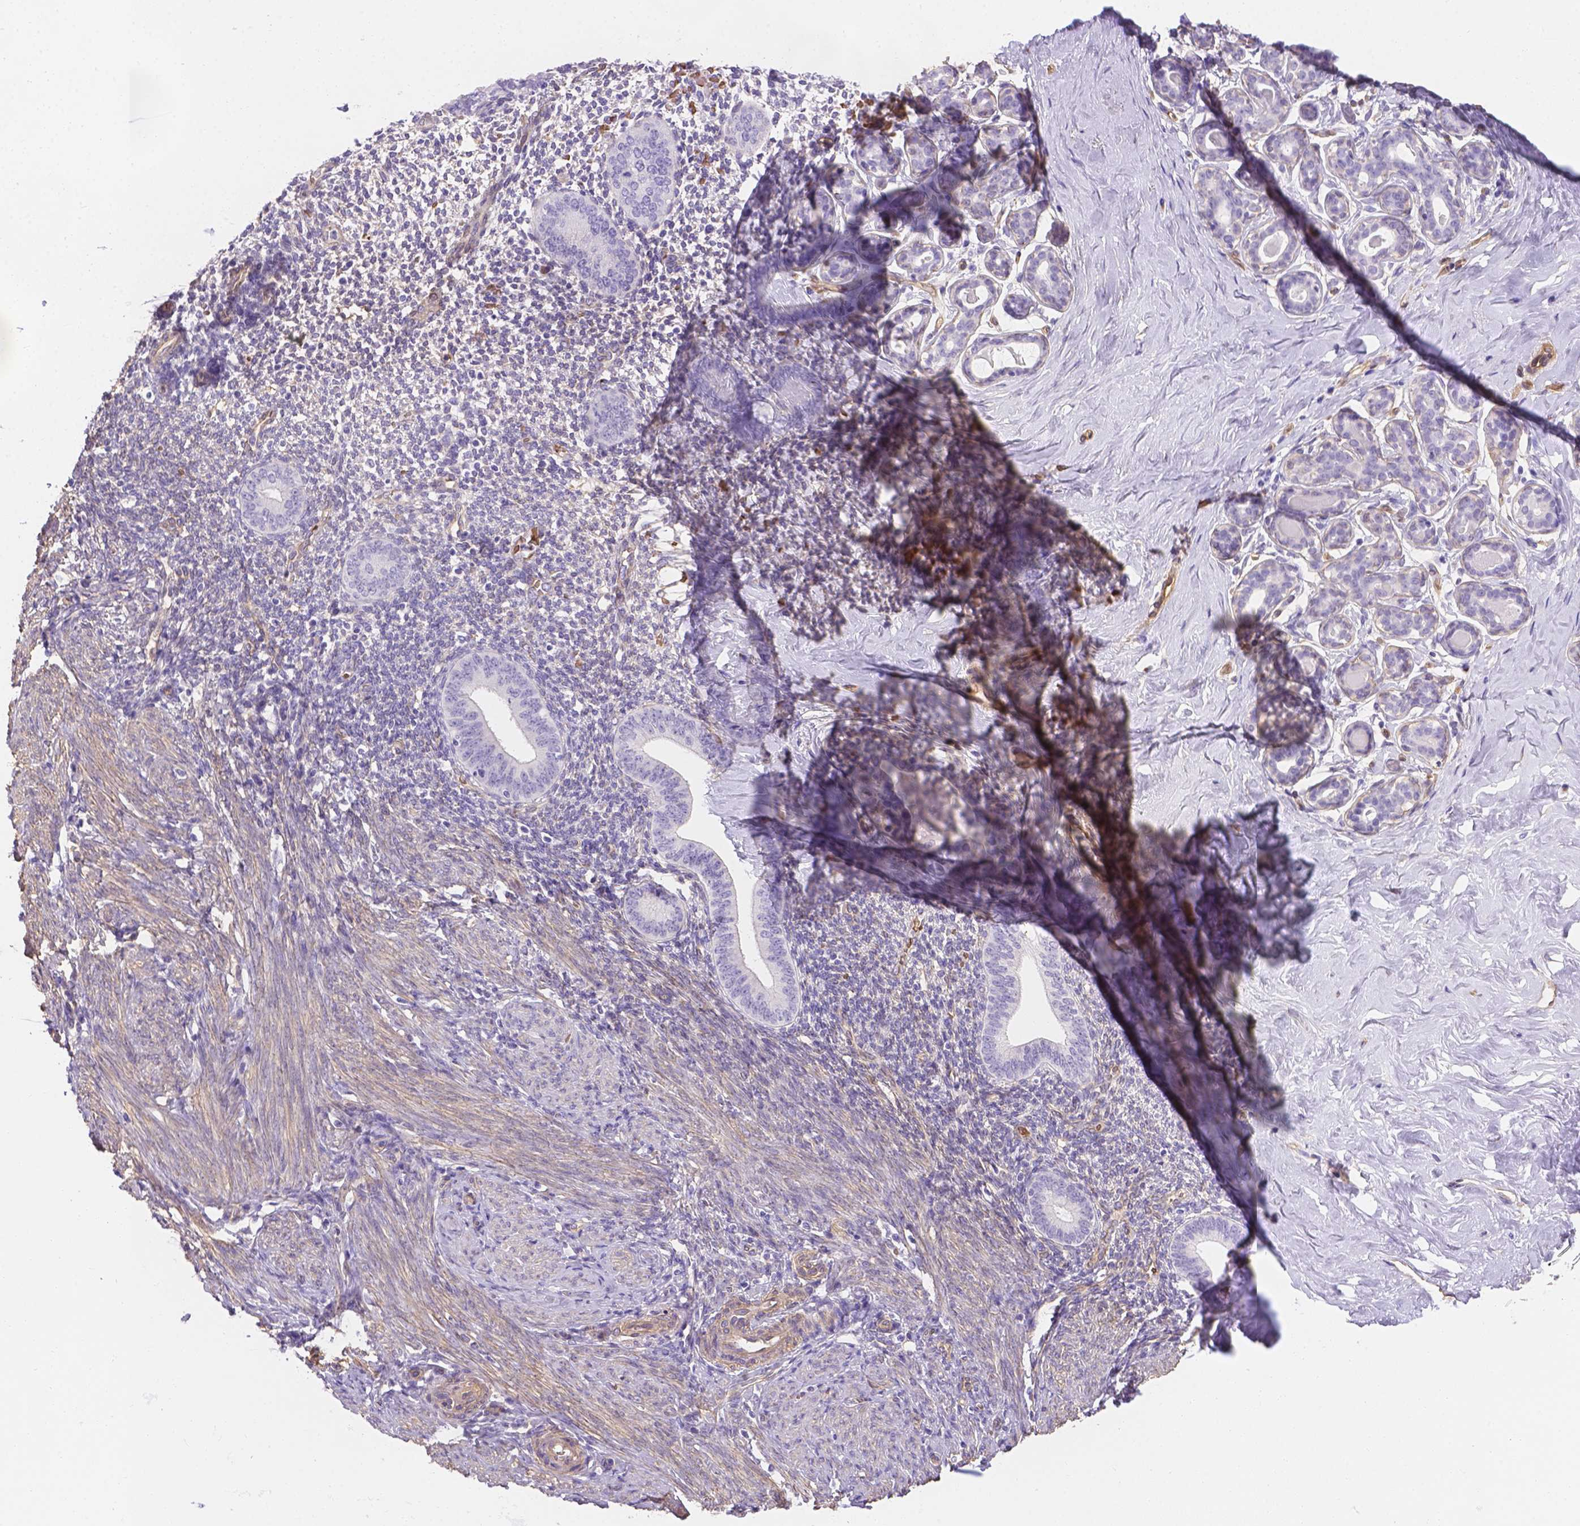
{"staining": {"intensity": "negative", "quantity": "none", "location": "none"}, "tissue": "endometrium", "cell_type": "Cells in endometrial stroma", "image_type": "normal", "snomed": [{"axis": "morphology", "description": "Normal tissue, NOS"}, {"axis": "topography", "description": "Endometrium"}], "caption": "Immunohistochemical staining of unremarkable human endometrium displays no significant positivity in cells in endometrial stroma.", "gene": "SLC40A1", "patient": {"sex": "female", "age": 40}}